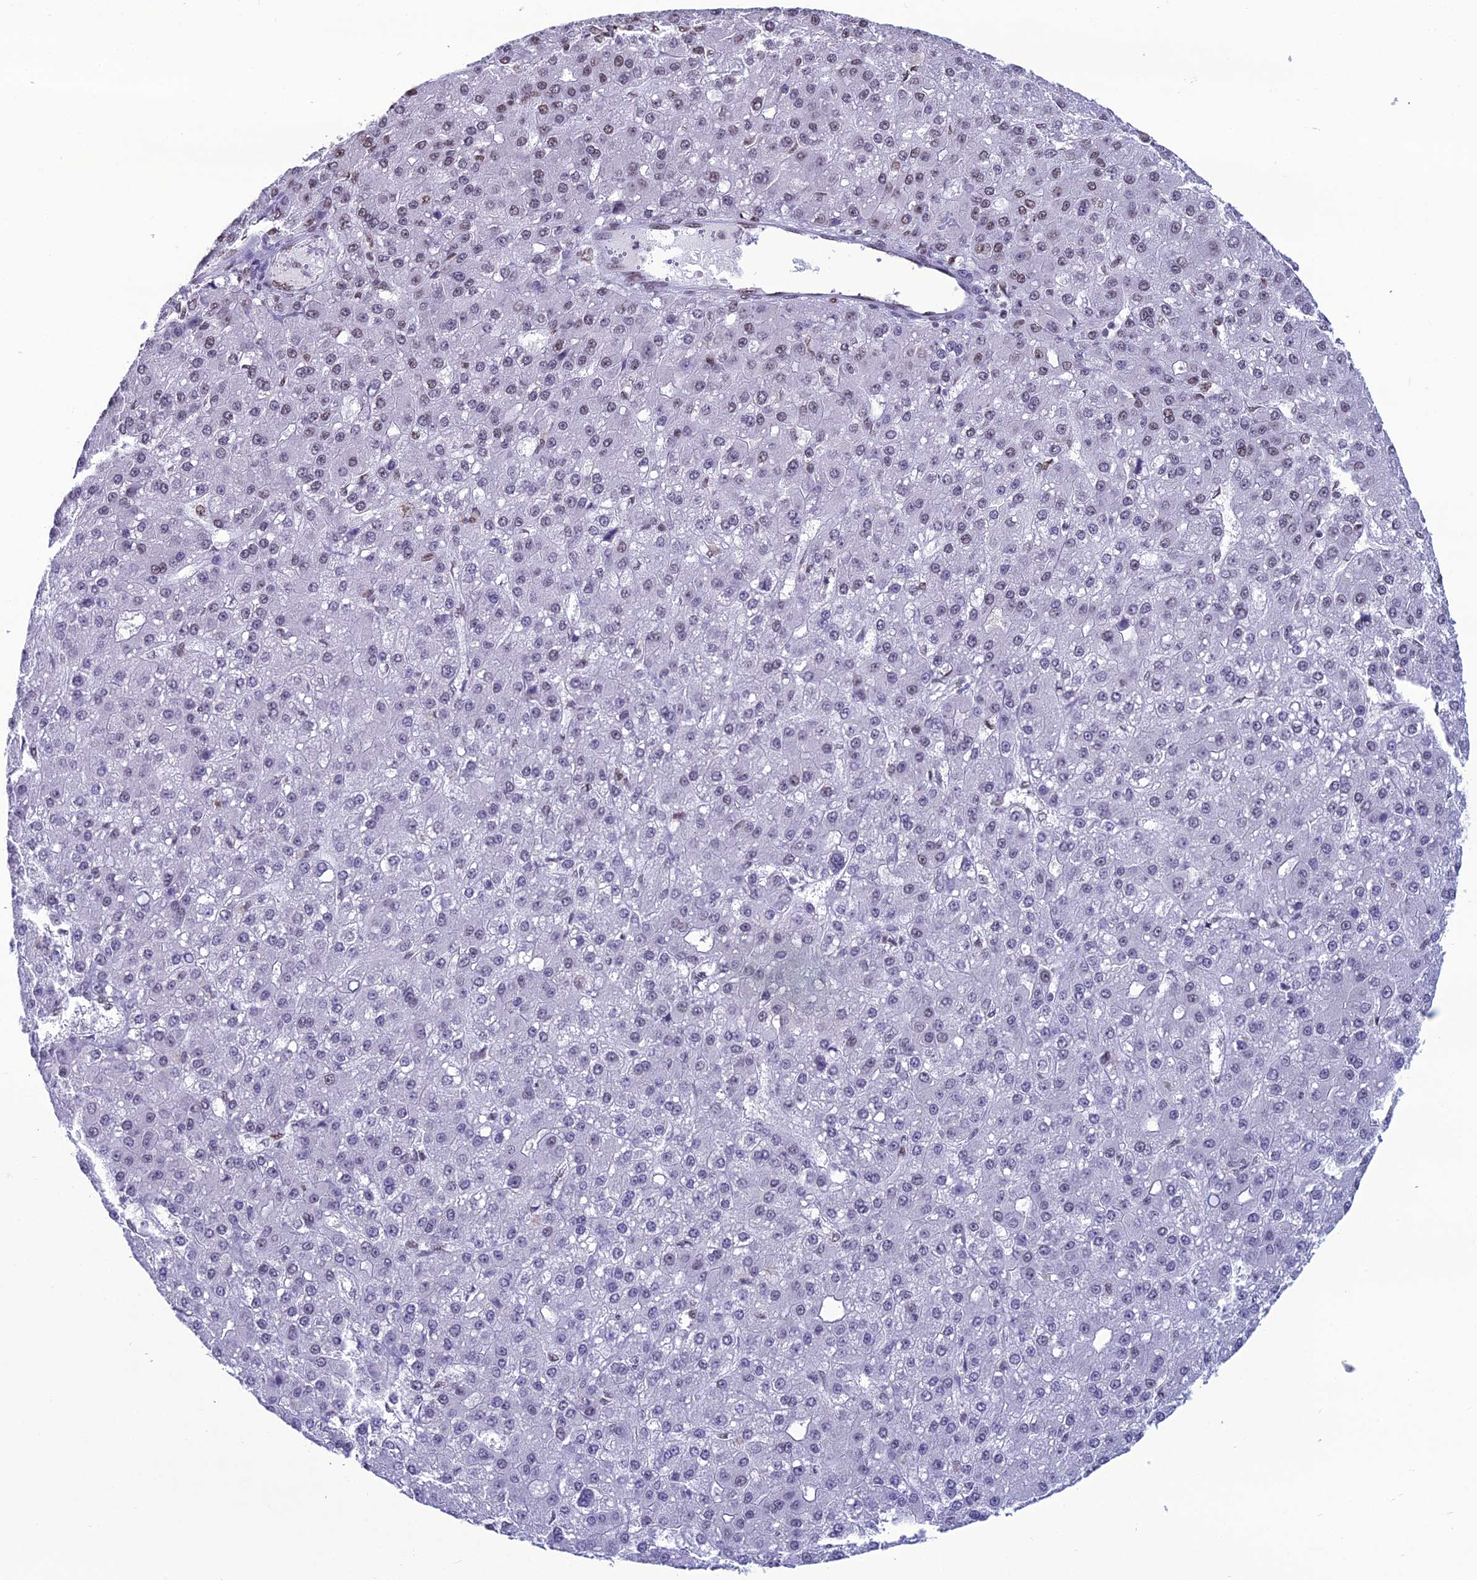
{"staining": {"intensity": "weak", "quantity": "<25%", "location": "nuclear"}, "tissue": "liver cancer", "cell_type": "Tumor cells", "image_type": "cancer", "snomed": [{"axis": "morphology", "description": "Carcinoma, Hepatocellular, NOS"}, {"axis": "topography", "description": "Liver"}], "caption": "Tumor cells are negative for protein expression in human liver cancer.", "gene": "PRAMEF12", "patient": {"sex": "male", "age": 67}}